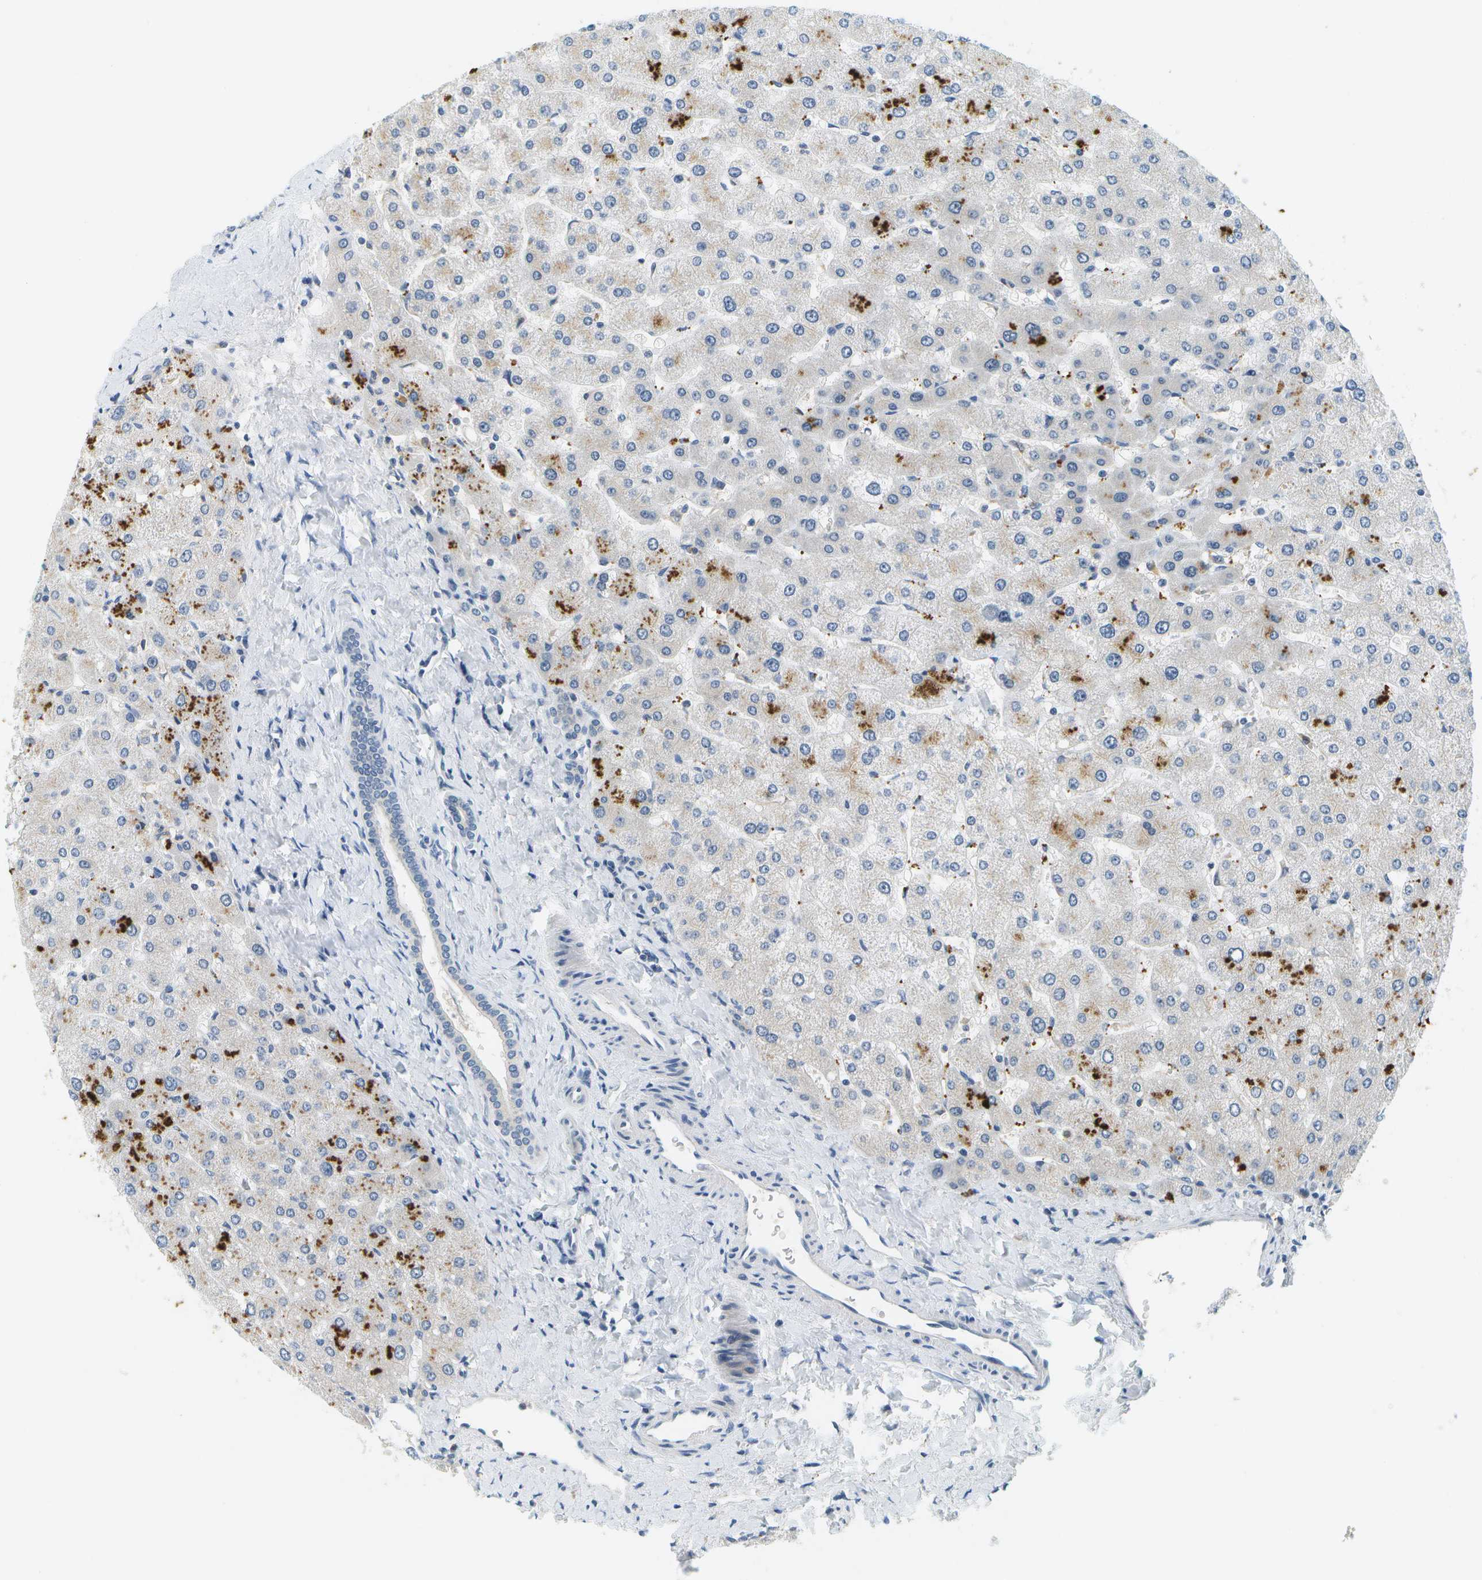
{"staining": {"intensity": "negative", "quantity": "none", "location": "none"}, "tissue": "liver", "cell_type": "Cholangiocytes", "image_type": "normal", "snomed": [{"axis": "morphology", "description": "Normal tissue, NOS"}, {"axis": "topography", "description": "Liver"}], "caption": "Liver was stained to show a protein in brown. There is no significant positivity in cholangiocytes. Nuclei are stained in blue.", "gene": "RASGRP2", "patient": {"sex": "male", "age": 55}}